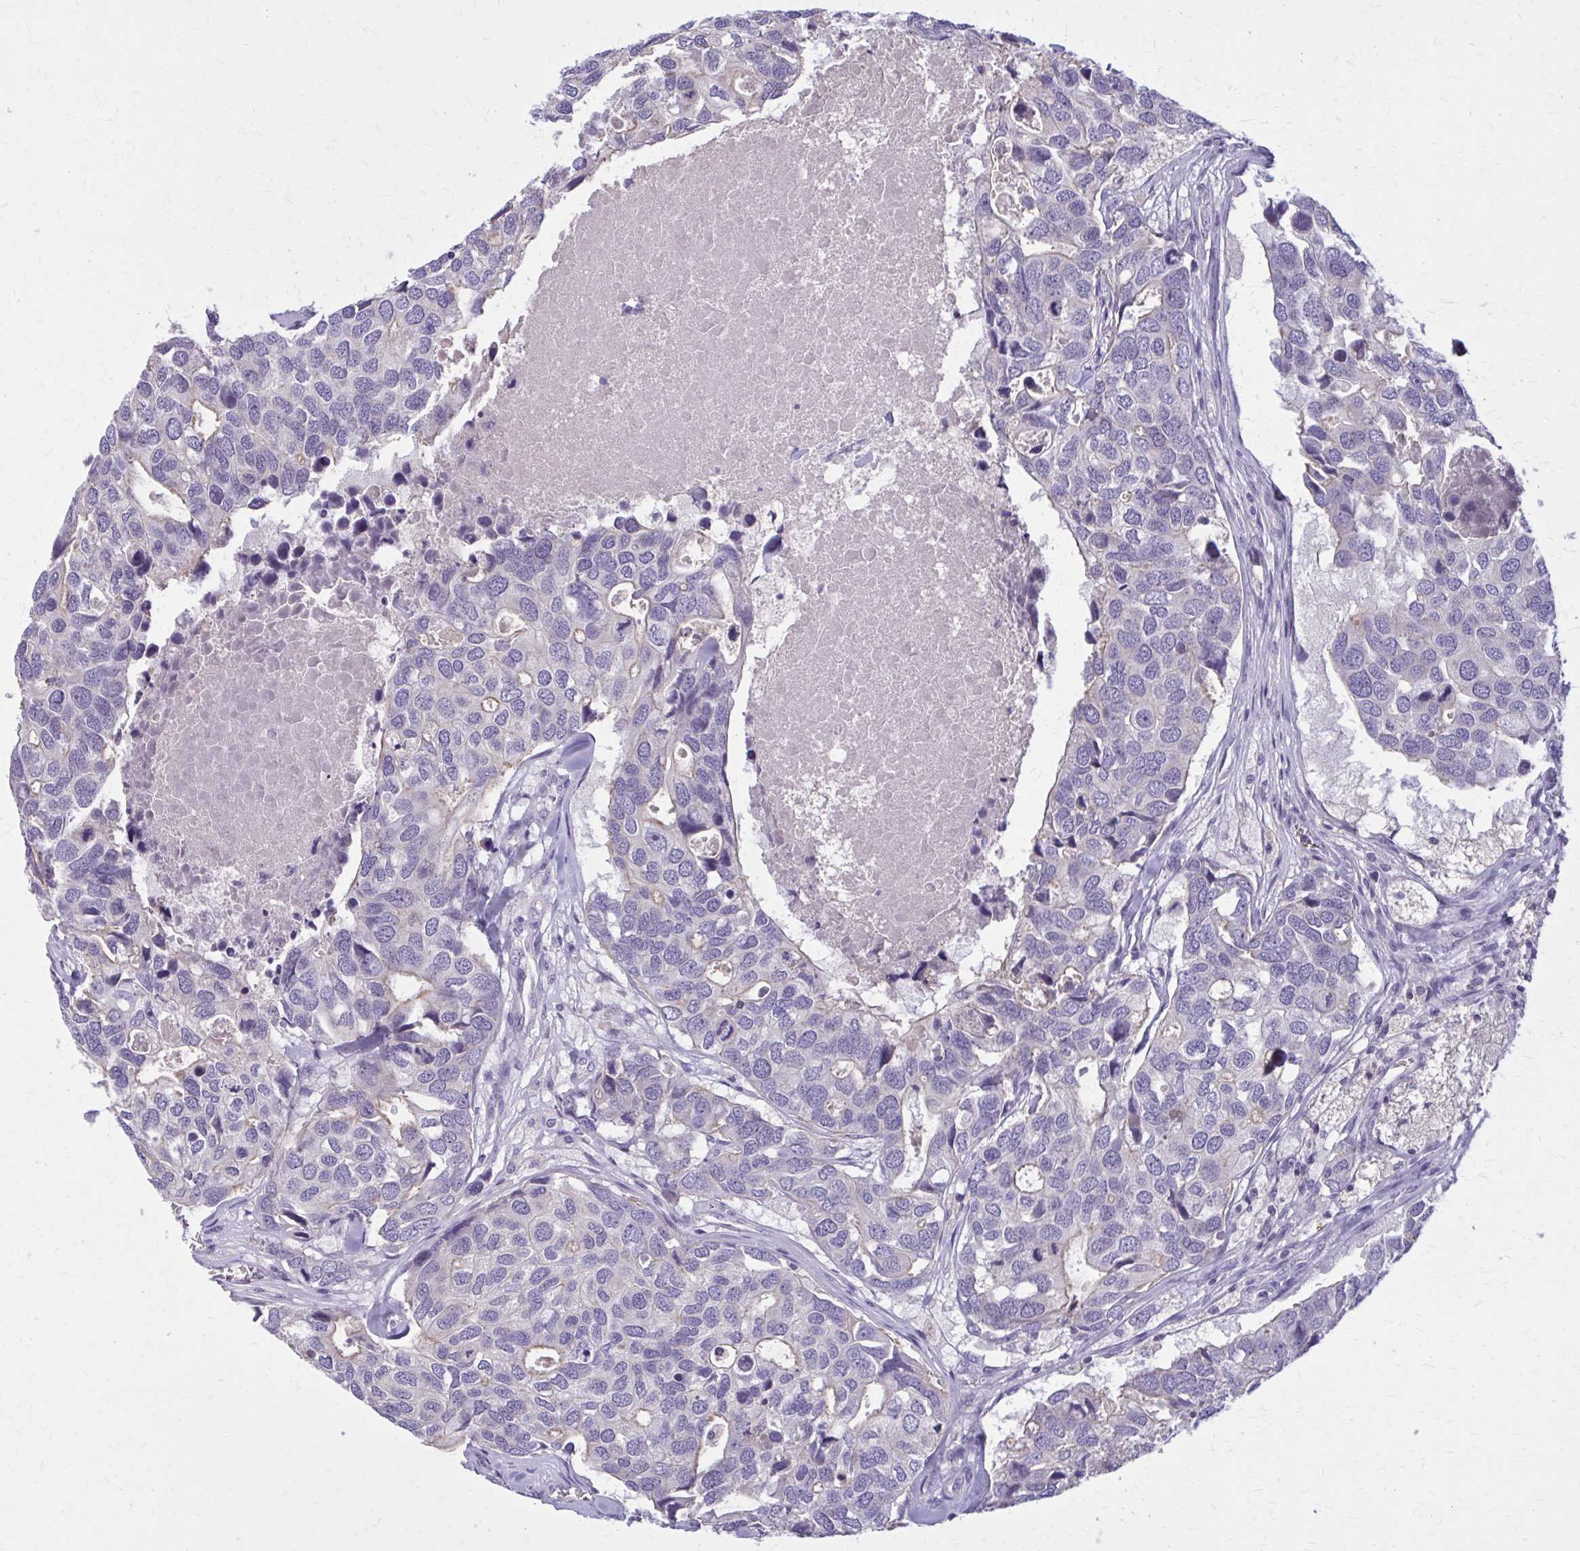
{"staining": {"intensity": "negative", "quantity": "none", "location": "none"}, "tissue": "breast cancer", "cell_type": "Tumor cells", "image_type": "cancer", "snomed": [{"axis": "morphology", "description": "Duct carcinoma"}, {"axis": "topography", "description": "Breast"}], "caption": "High magnification brightfield microscopy of breast infiltrating ductal carcinoma stained with DAB (brown) and counterstained with hematoxylin (blue): tumor cells show no significant expression.", "gene": "OR4A47", "patient": {"sex": "female", "age": 83}}